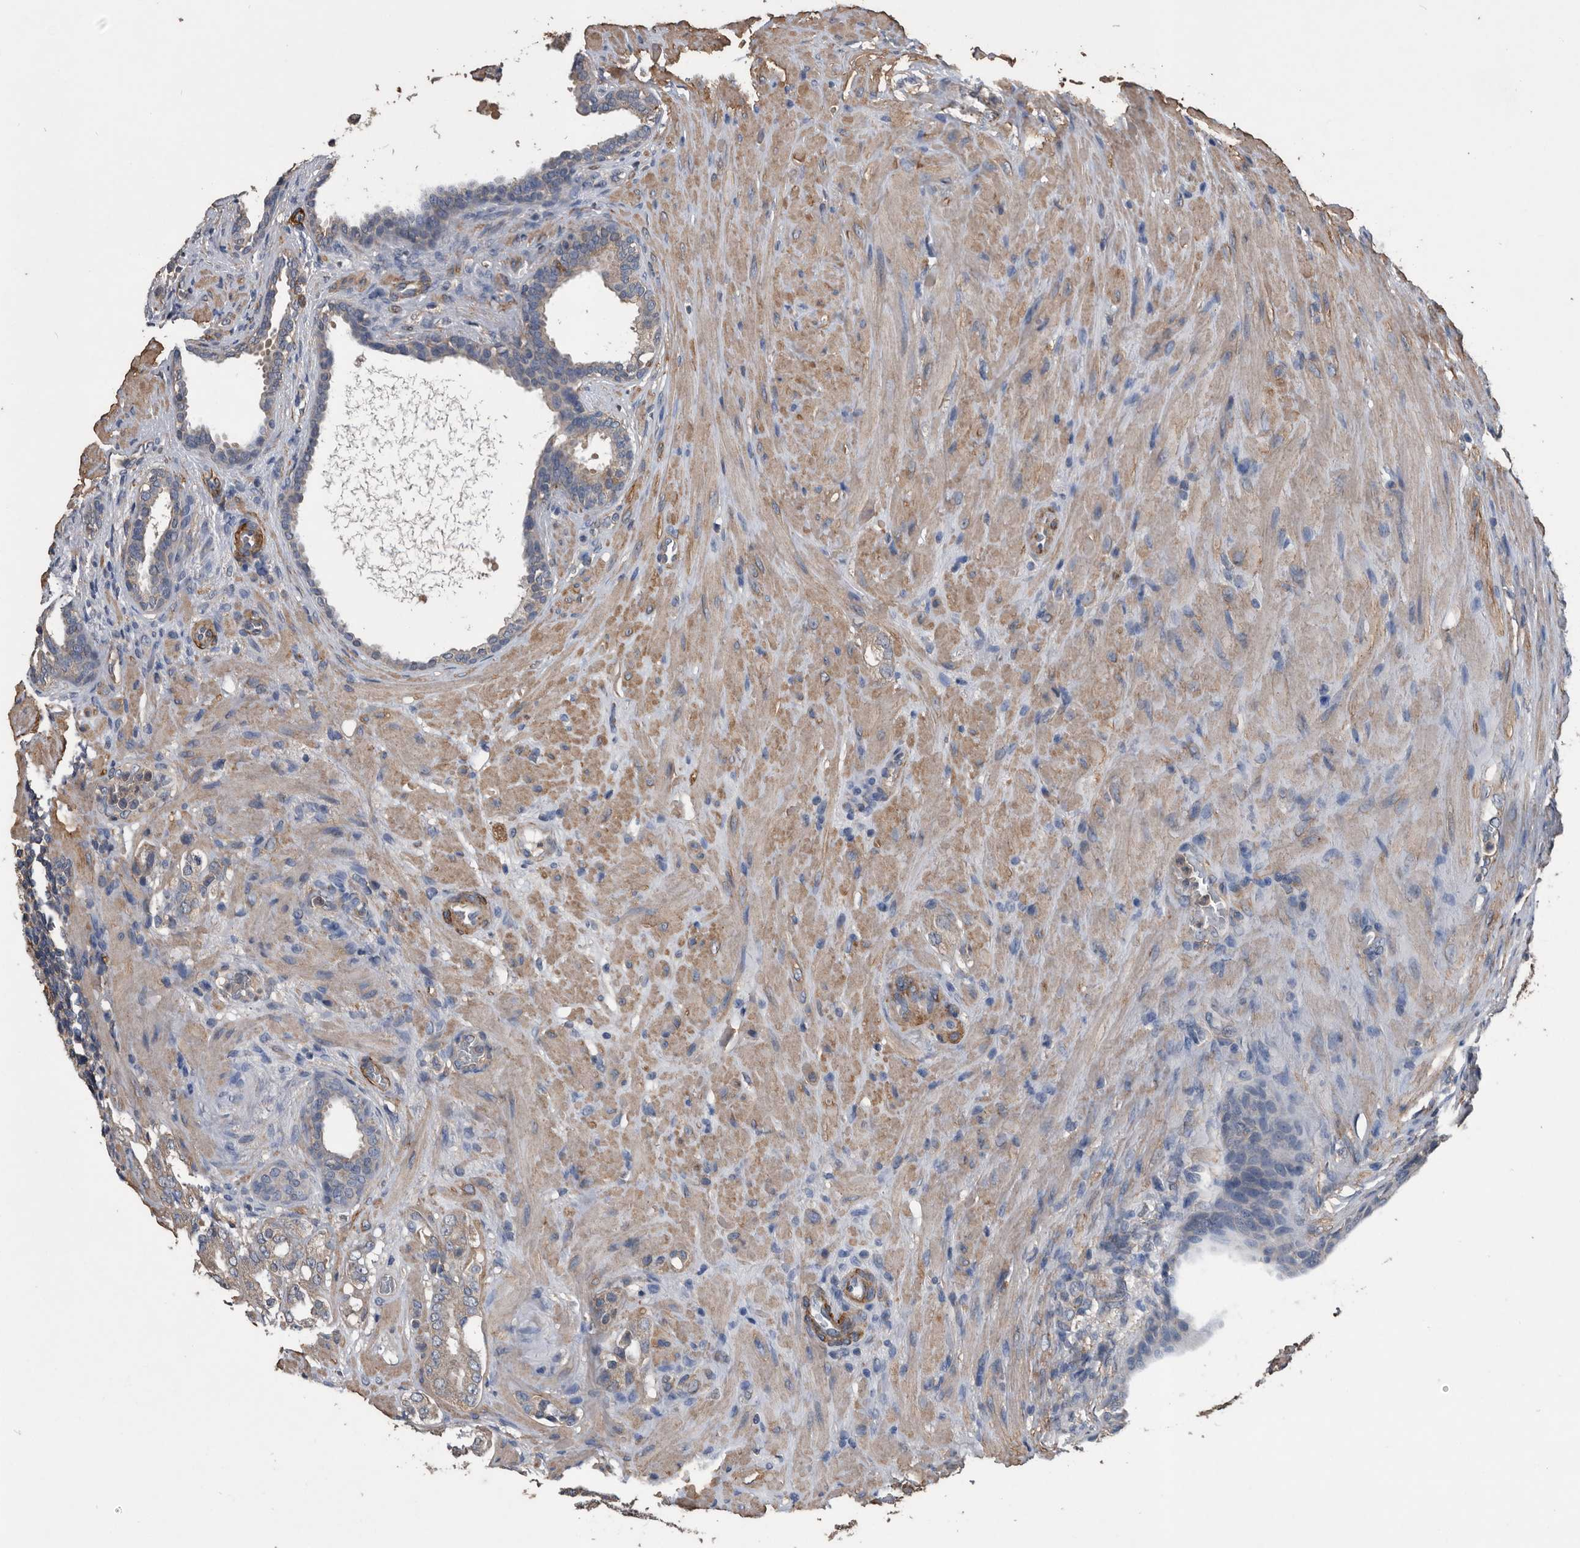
{"staining": {"intensity": "weak", "quantity": "25%-75%", "location": "cytoplasmic/membranous"}, "tissue": "prostate cancer", "cell_type": "Tumor cells", "image_type": "cancer", "snomed": [{"axis": "morphology", "description": "Adenocarcinoma, Low grade"}, {"axis": "topography", "description": "Prostate"}], "caption": "A histopathology image of prostate low-grade adenocarcinoma stained for a protein exhibits weak cytoplasmic/membranous brown staining in tumor cells.", "gene": "NRBP1", "patient": {"sex": "male", "age": 69}}